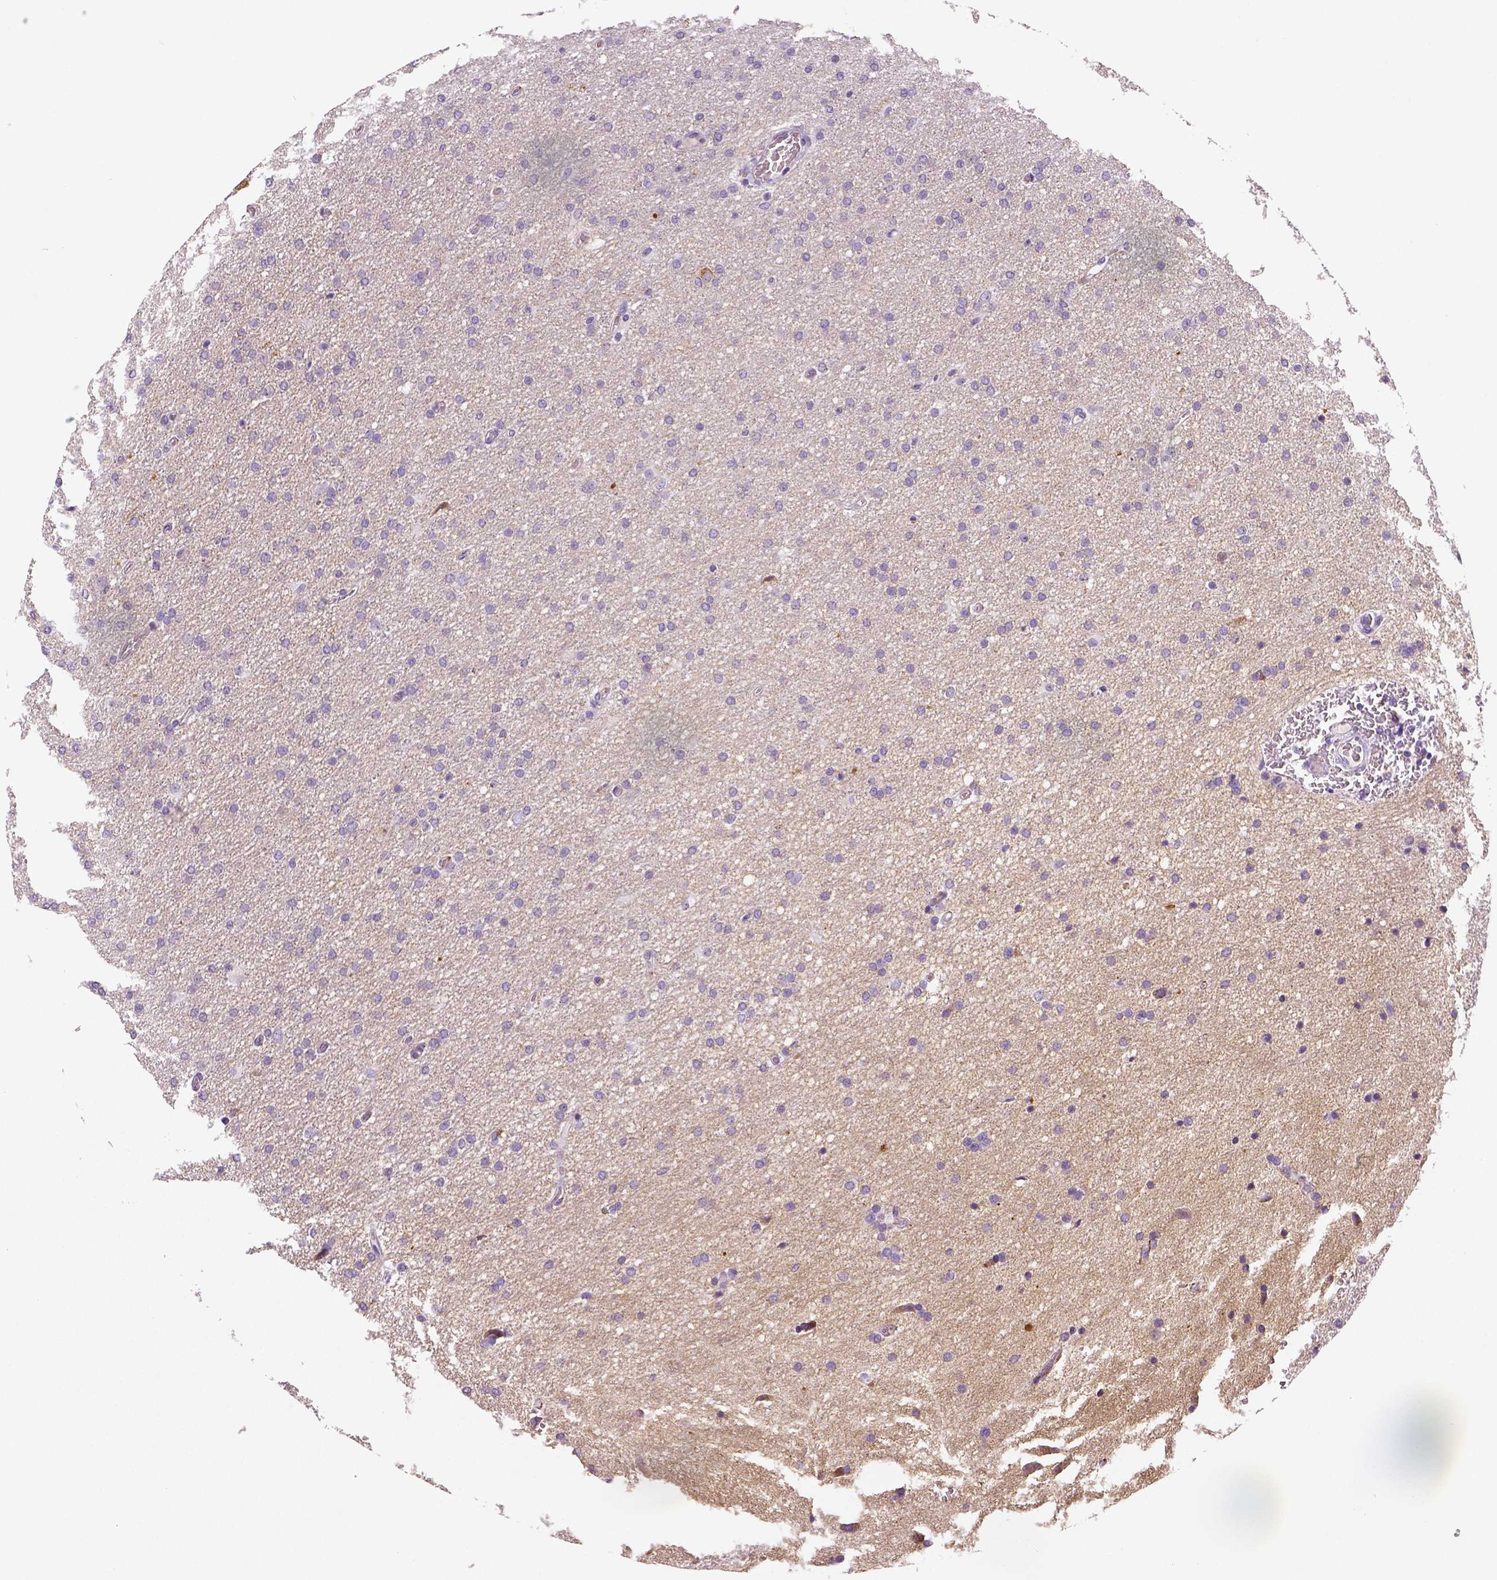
{"staining": {"intensity": "negative", "quantity": "none", "location": "none"}, "tissue": "glioma", "cell_type": "Tumor cells", "image_type": "cancer", "snomed": [{"axis": "morphology", "description": "Glioma, malignant, High grade"}, {"axis": "topography", "description": "Cerebral cortex"}], "caption": "Immunohistochemistry (IHC) of glioma reveals no staining in tumor cells. (Brightfield microscopy of DAB (3,3'-diaminobenzidine) IHC at high magnification).", "gene": "TSPAN7", "patient": {"sex": "male", "age": 70}}